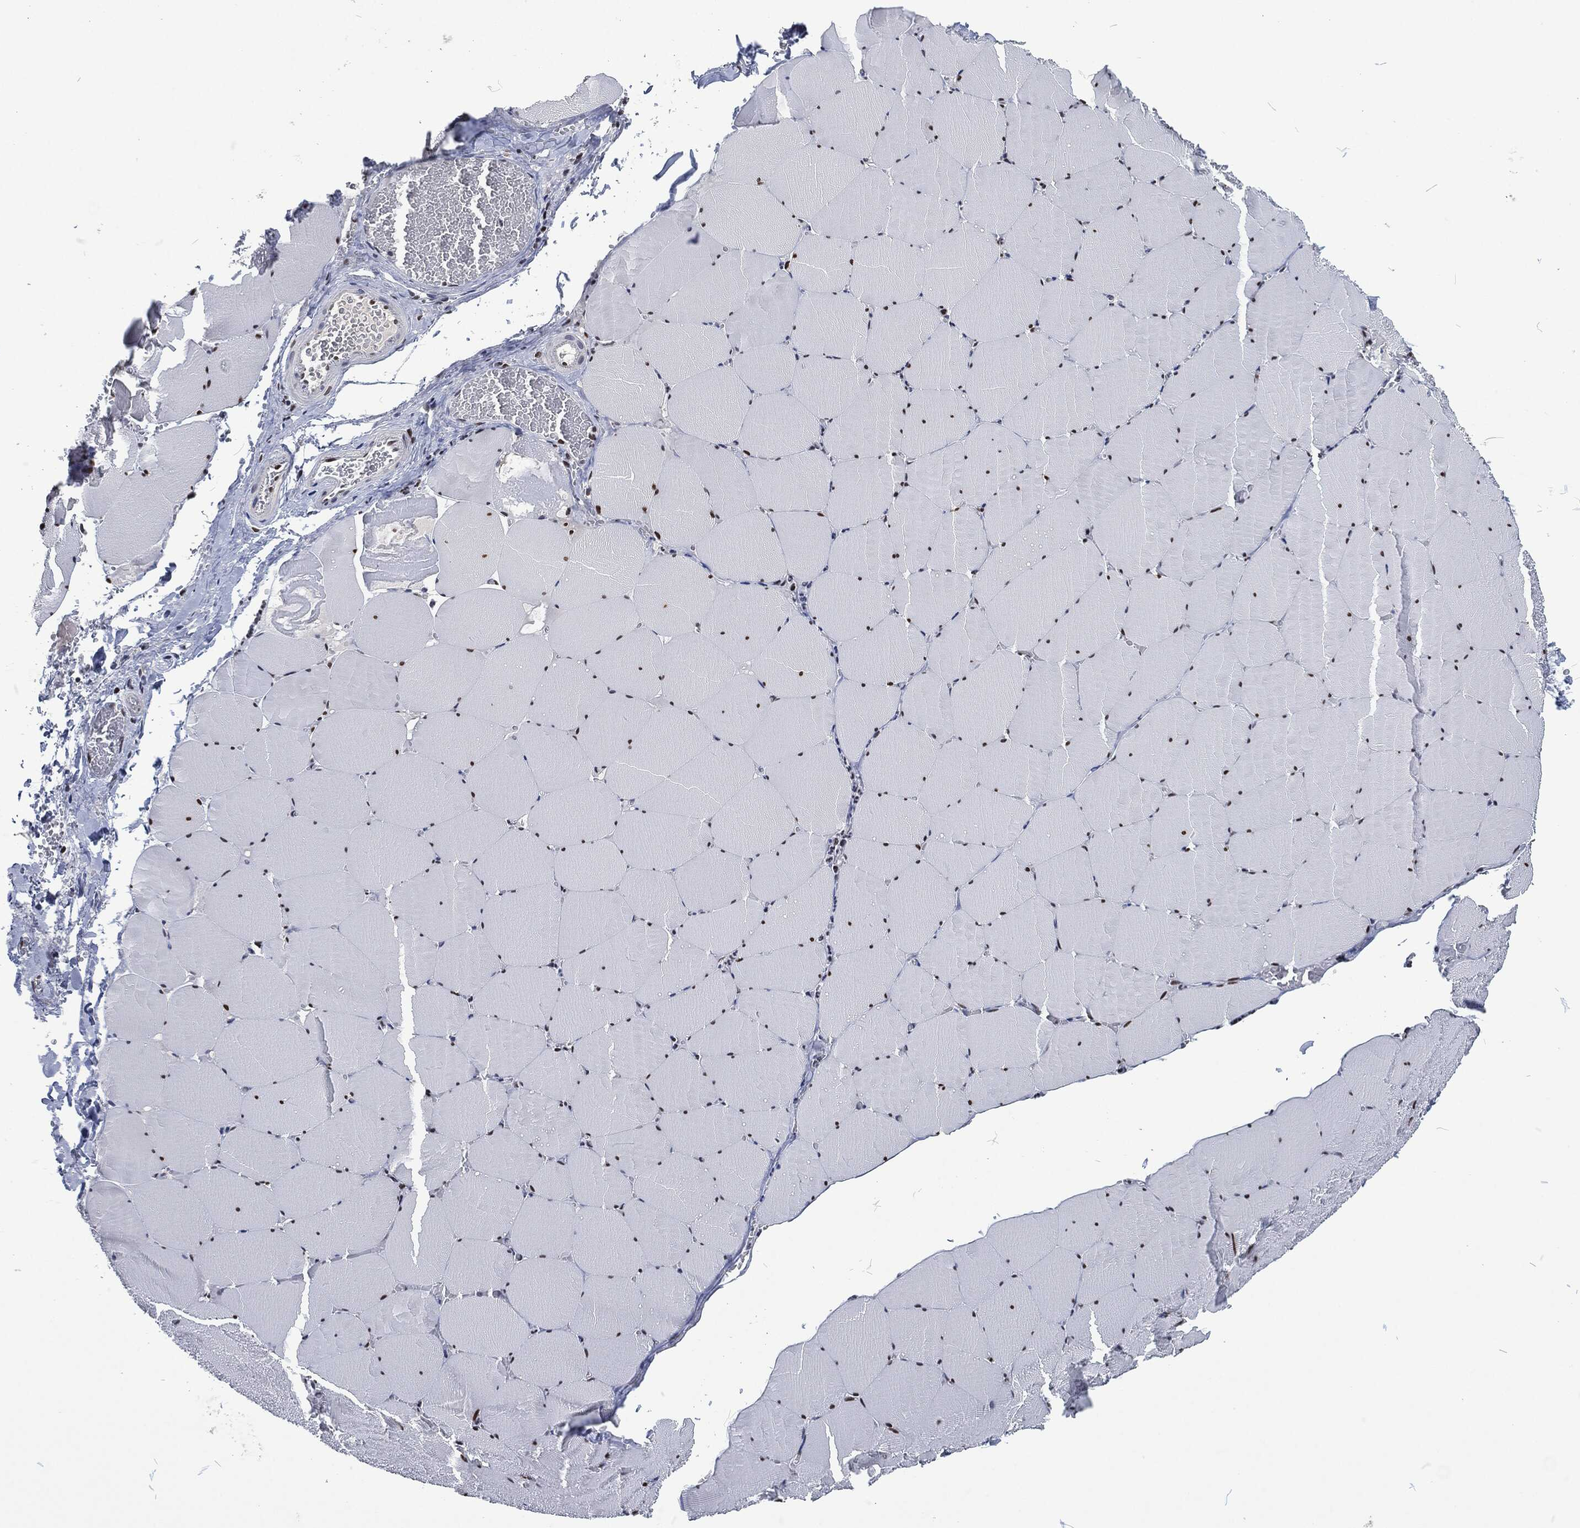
{"staining": {"intensity": "strong", "quantity": "25%-75%", "location": "nuclear"}, "tissue": "skeletal muscle", "cell_type": "Myocytes", "image_type": "normal", "snomed": [{"axis": "morphology", "description": "Normal tissue, NOS"}, {"axis": "morphology", "description": "Malignant melanoma, Metastatic site"}, {"axis": "topography", "description": "Skeletal muscle"}], "caption": "IHC (DAB (3,3'-diaminobenzidine)) staining of normal skeletal muscle displays strong nuclear protein staining in about 25%-75% of myocytes. Immunohistochemistry (ihc) stains the protein in brown and the nuclei are stained blue.", "gene": "DCPS", "patient": {"sex": "male", "age": 50}}